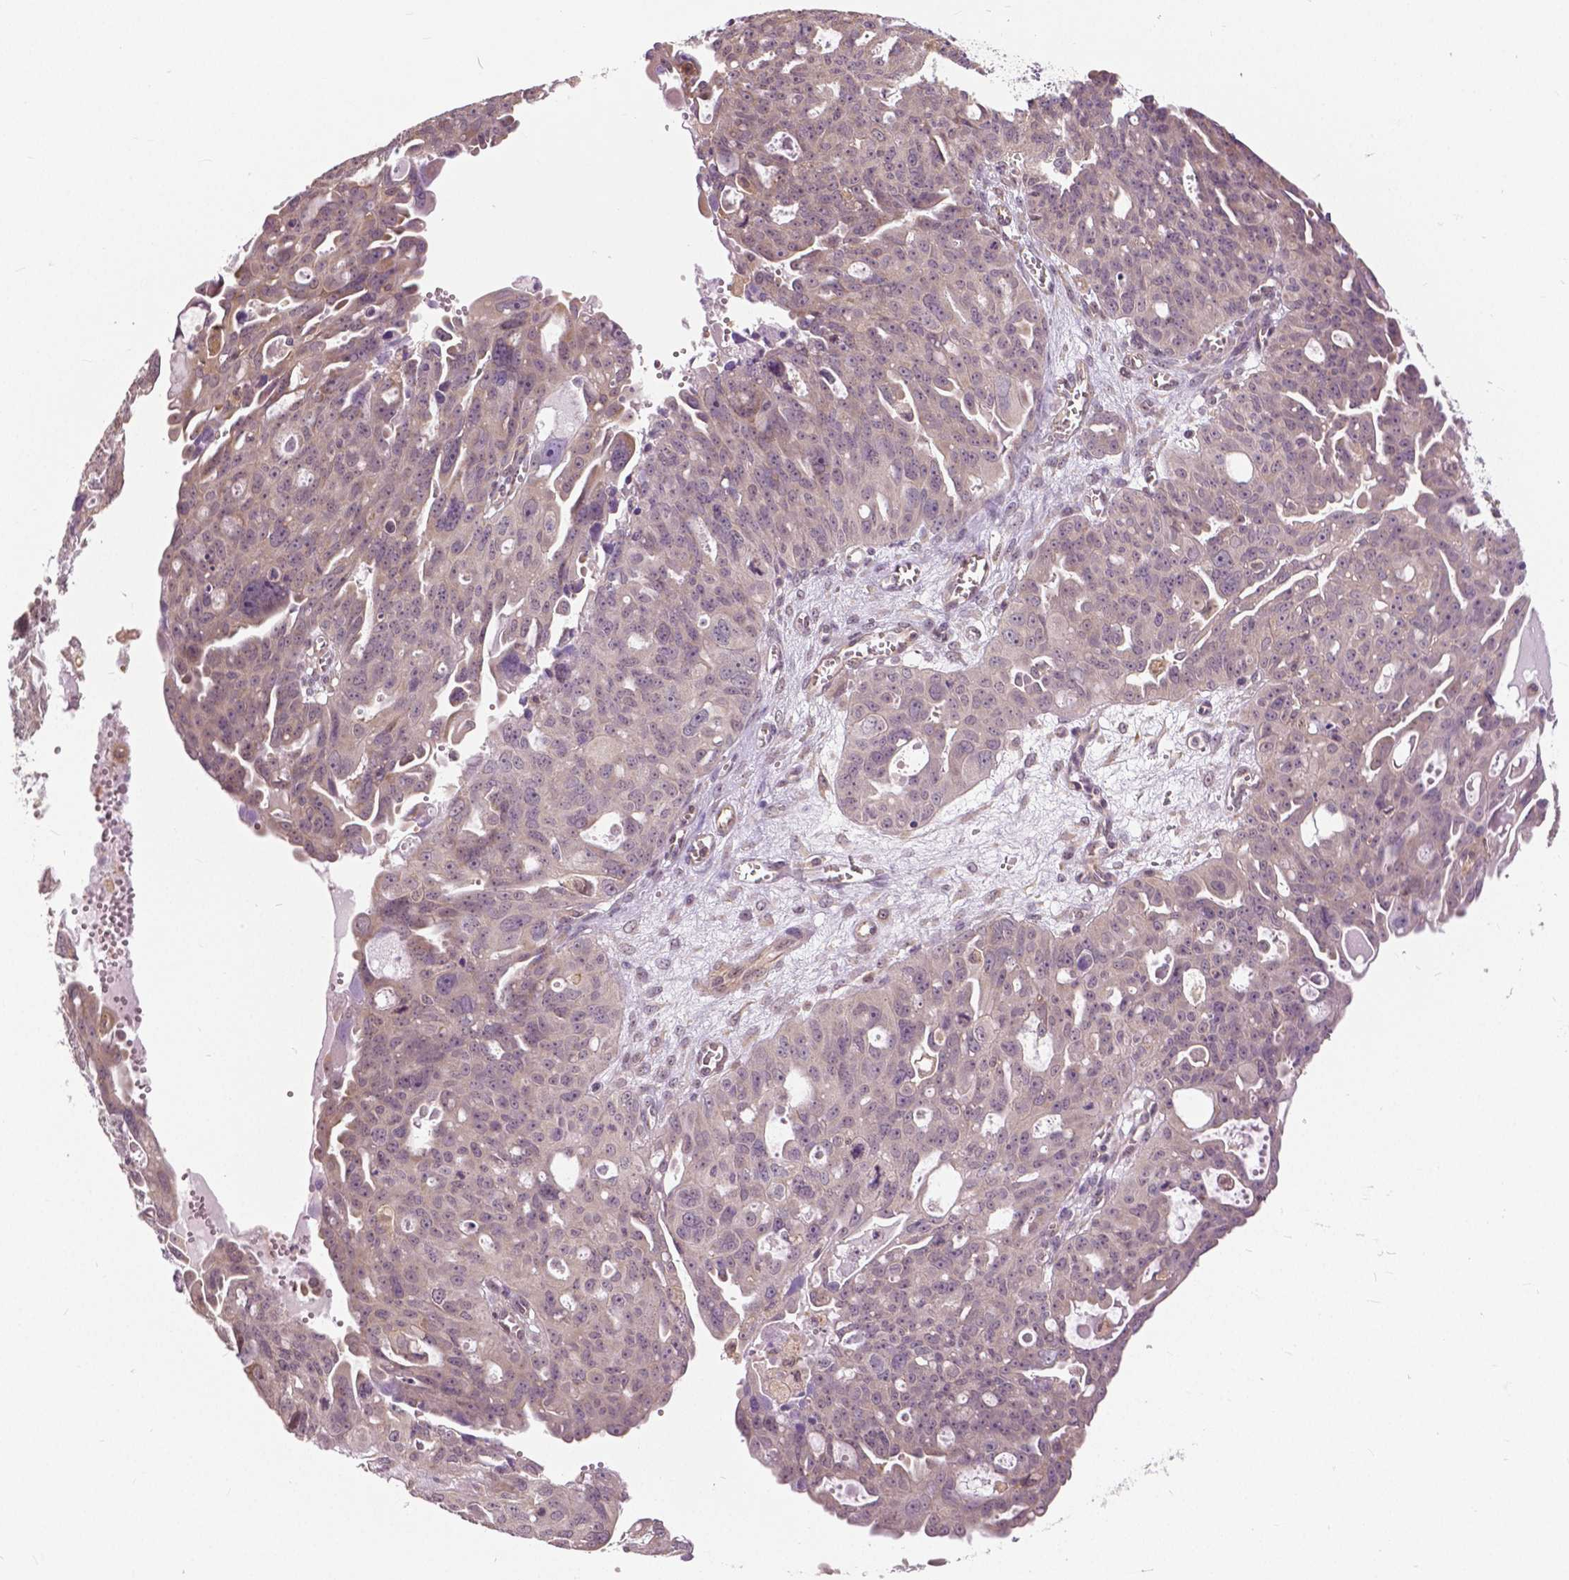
{"staining": {"intensity": "negative", "quantity": "none", "location": "none"}, "tissue": "ovarian cancer", "cell_type": "Tumor cells", "image_type": "cancer", "snomed": [{"axis": "morphology", "description": "Carcinoma, endometroid"}, {"axis": "topography", "description": "Ovary"}], "caption": "Tumor cells are negative for brown protein staining in ovarian cancer (endometroid carcinoma).", "gene": "ANXA13", "patient": {"sex": "female", "age": 70}}